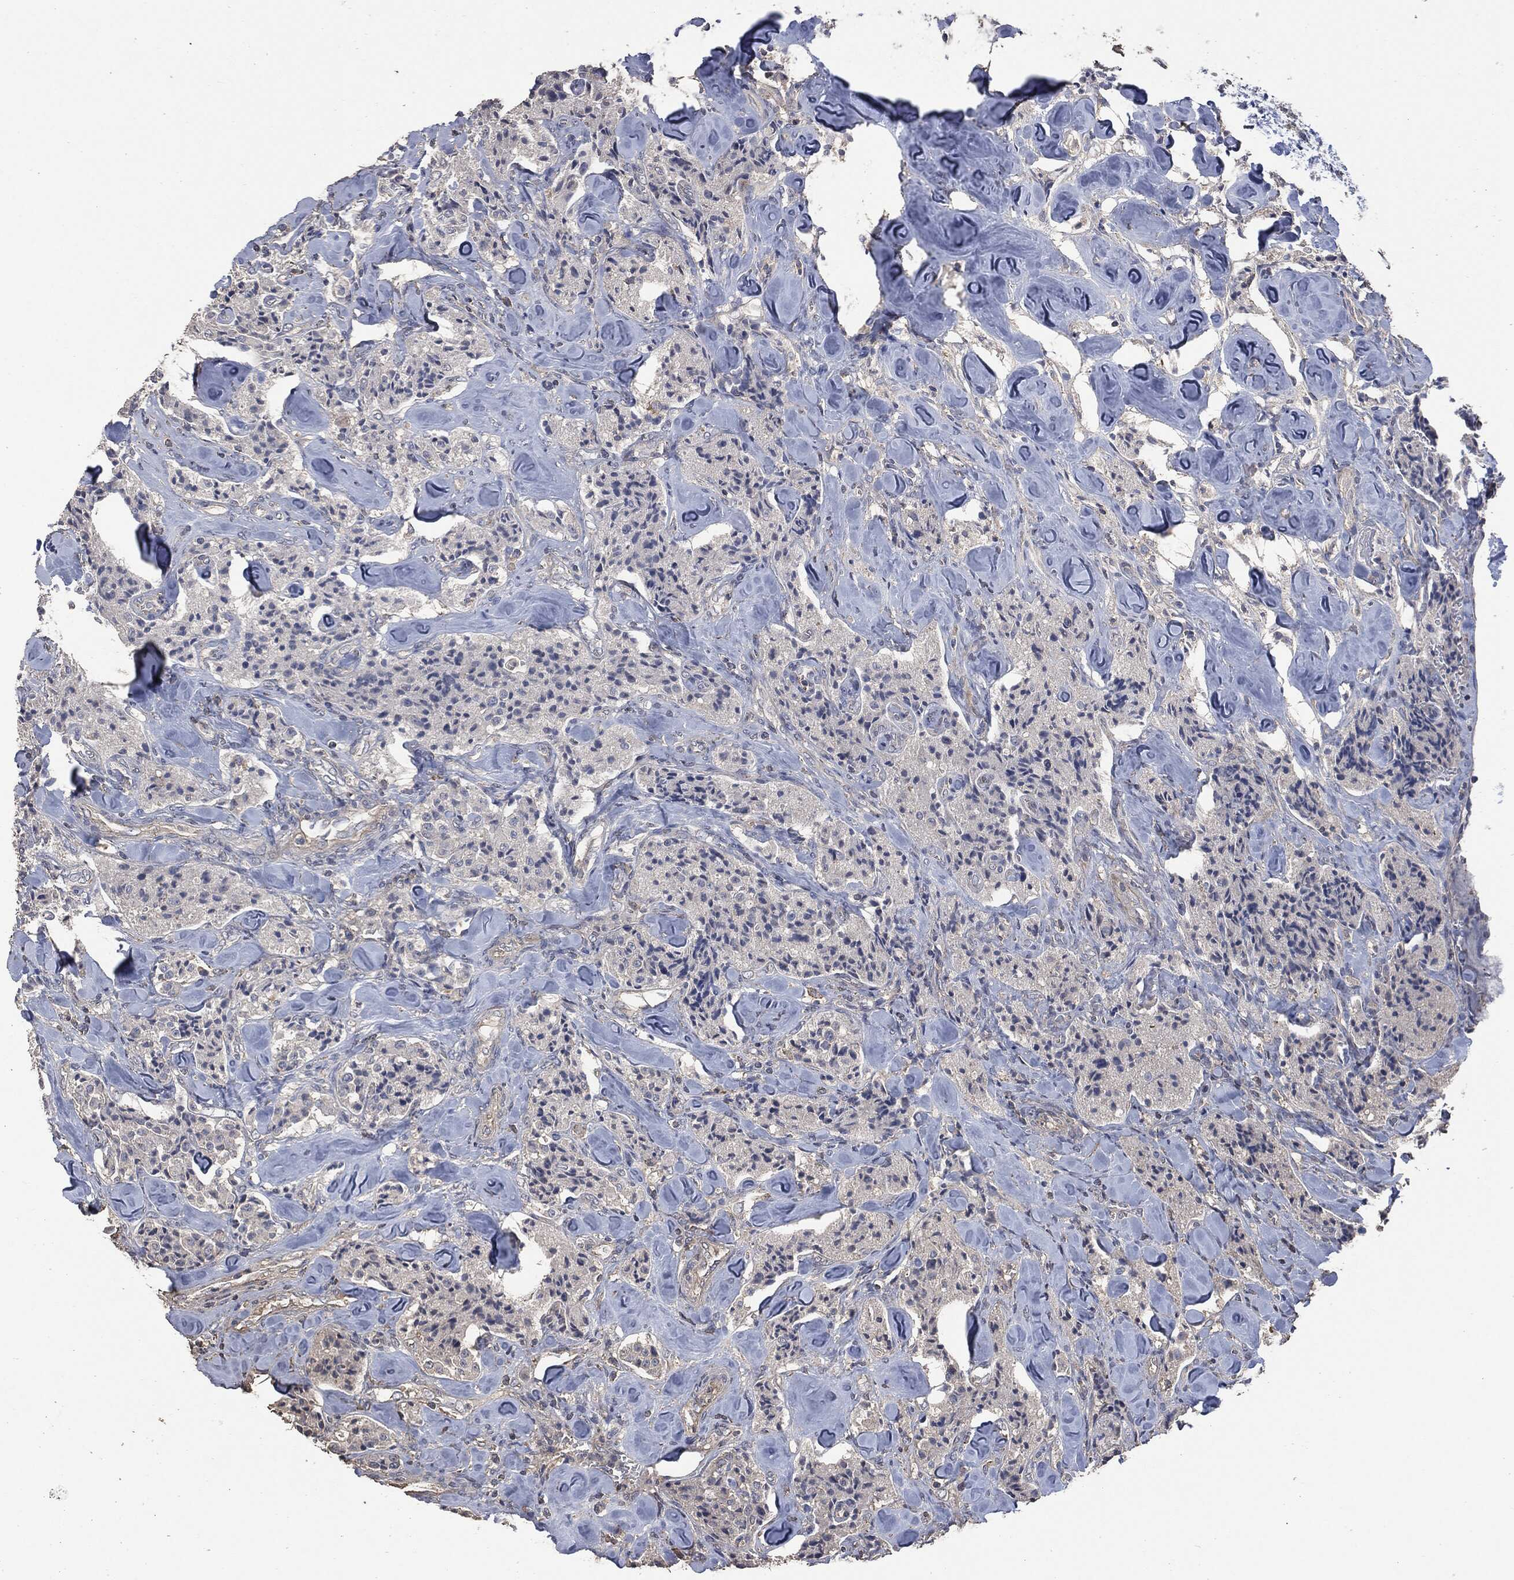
{"staining": {"intensity": "negative", "quantity": "none", "location": "none"}, "tissue": "carcinoid", "cell_type": "Tumor cells", "image_type": "cancer", "snomed": [{"axis": "morphology", "description": "Carcinoid, malignant, NOS"}, {"axis": "topography", "description": "Pancreas"}], "caption": "The micrograph shows no significant positivity in tumor cells of malignant carcinoid.", "gene": "MSLN", "patient": {"sex": "male", "age": 41}}